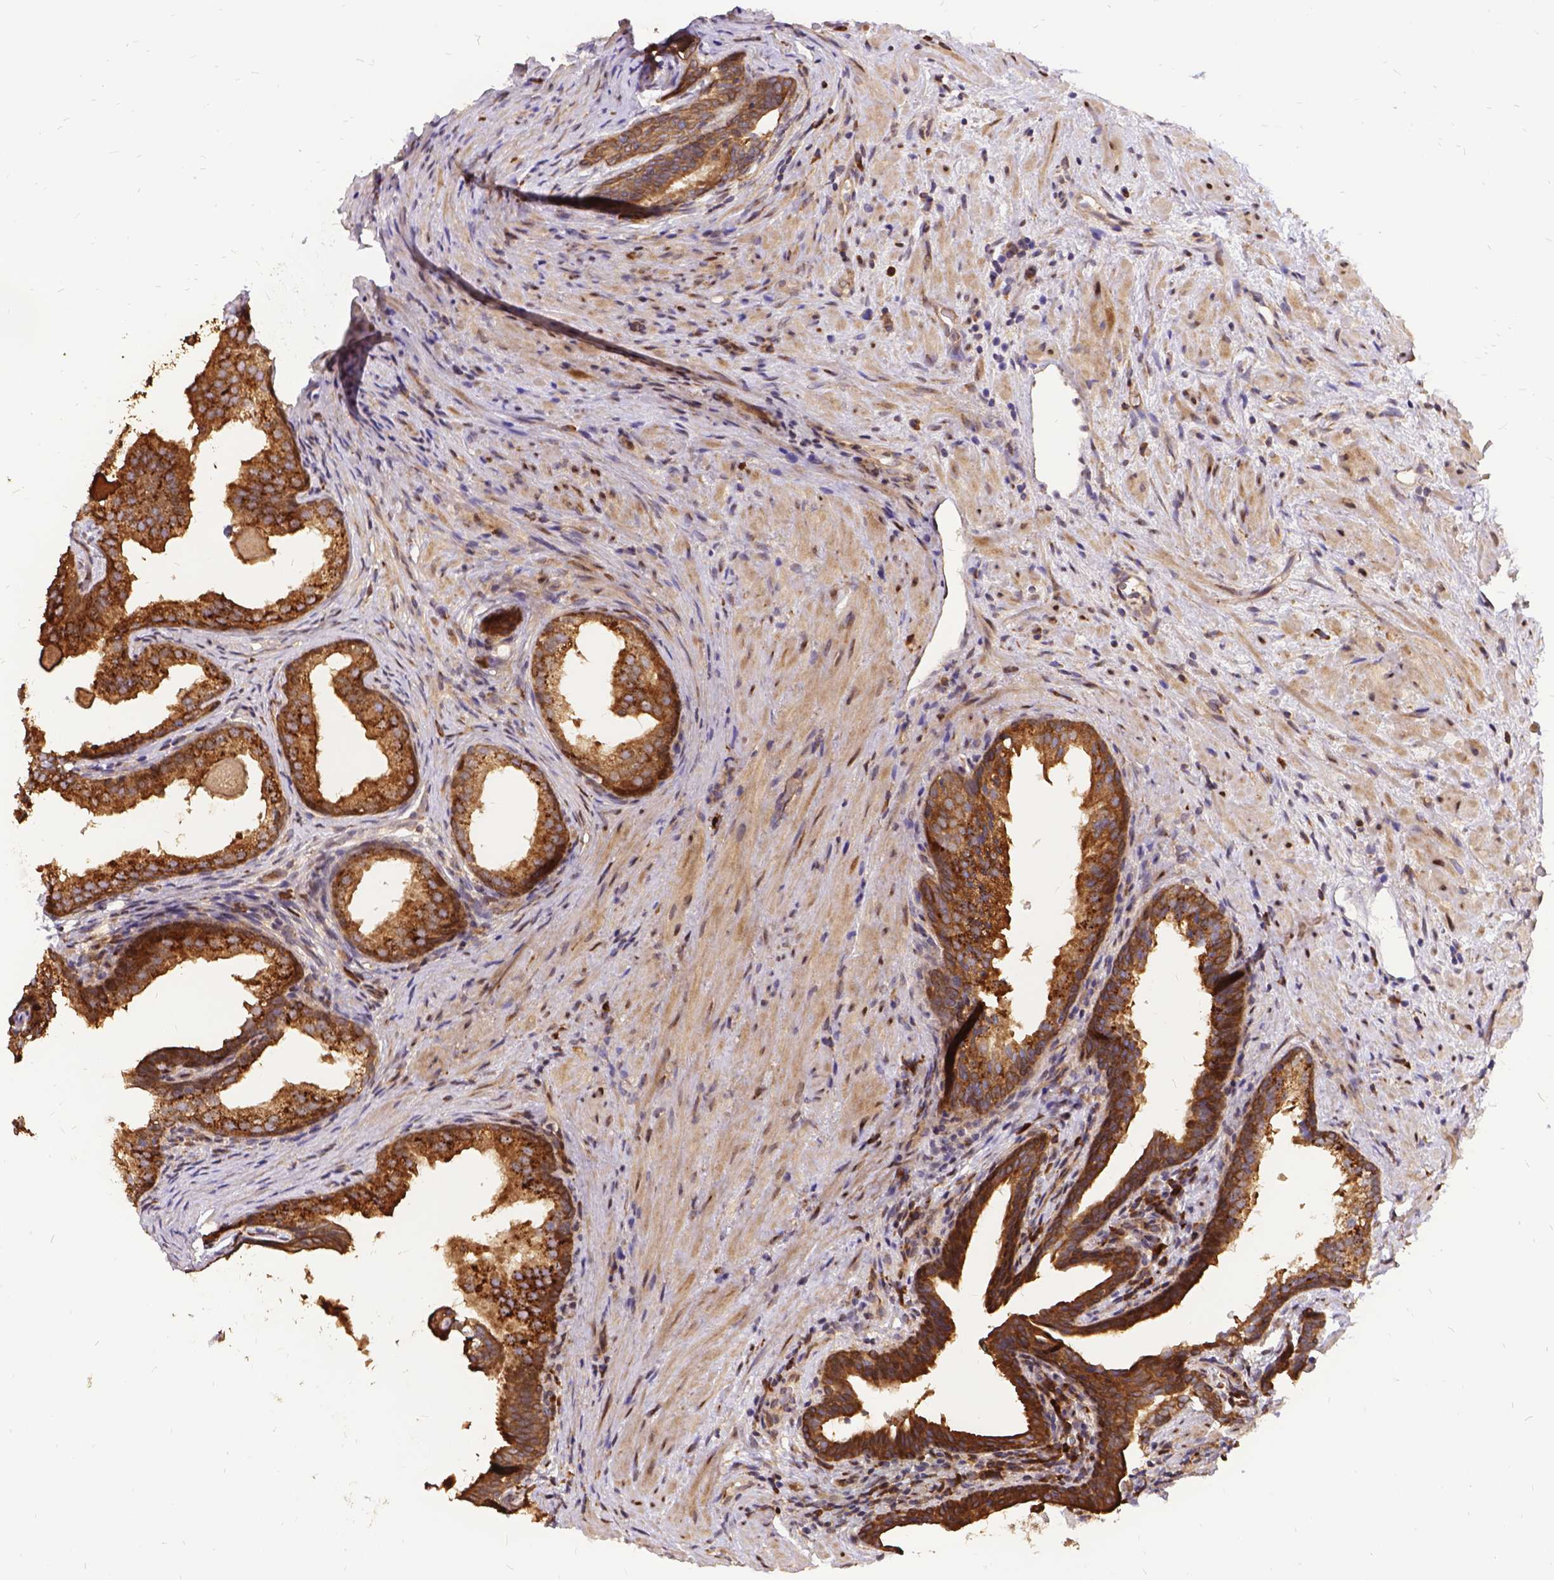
{"staining": {"intensity": "moderate", "quantity": ">75%", "location": "cytoplasmic/membranous"}, "tissue": "prostate cancer", "cell_type": "Tumor cells", "image_type": "cancer", "snomed": [{"axis": "morphology", "description": "Adenocarcinoma, Low grade"}, {"axis": "topography", "description": "Prostate and seminal vesicle, NOS"}], "caption": "Adenocarcinoma (low-grade) (prostate) stained for a protein (brown) exhibits moderate cytoplasmic/membranous positive positivity in about >75% of tumor cells.", "gene": "DENND6A", "patient": {"sex": "male", "age": 71}}